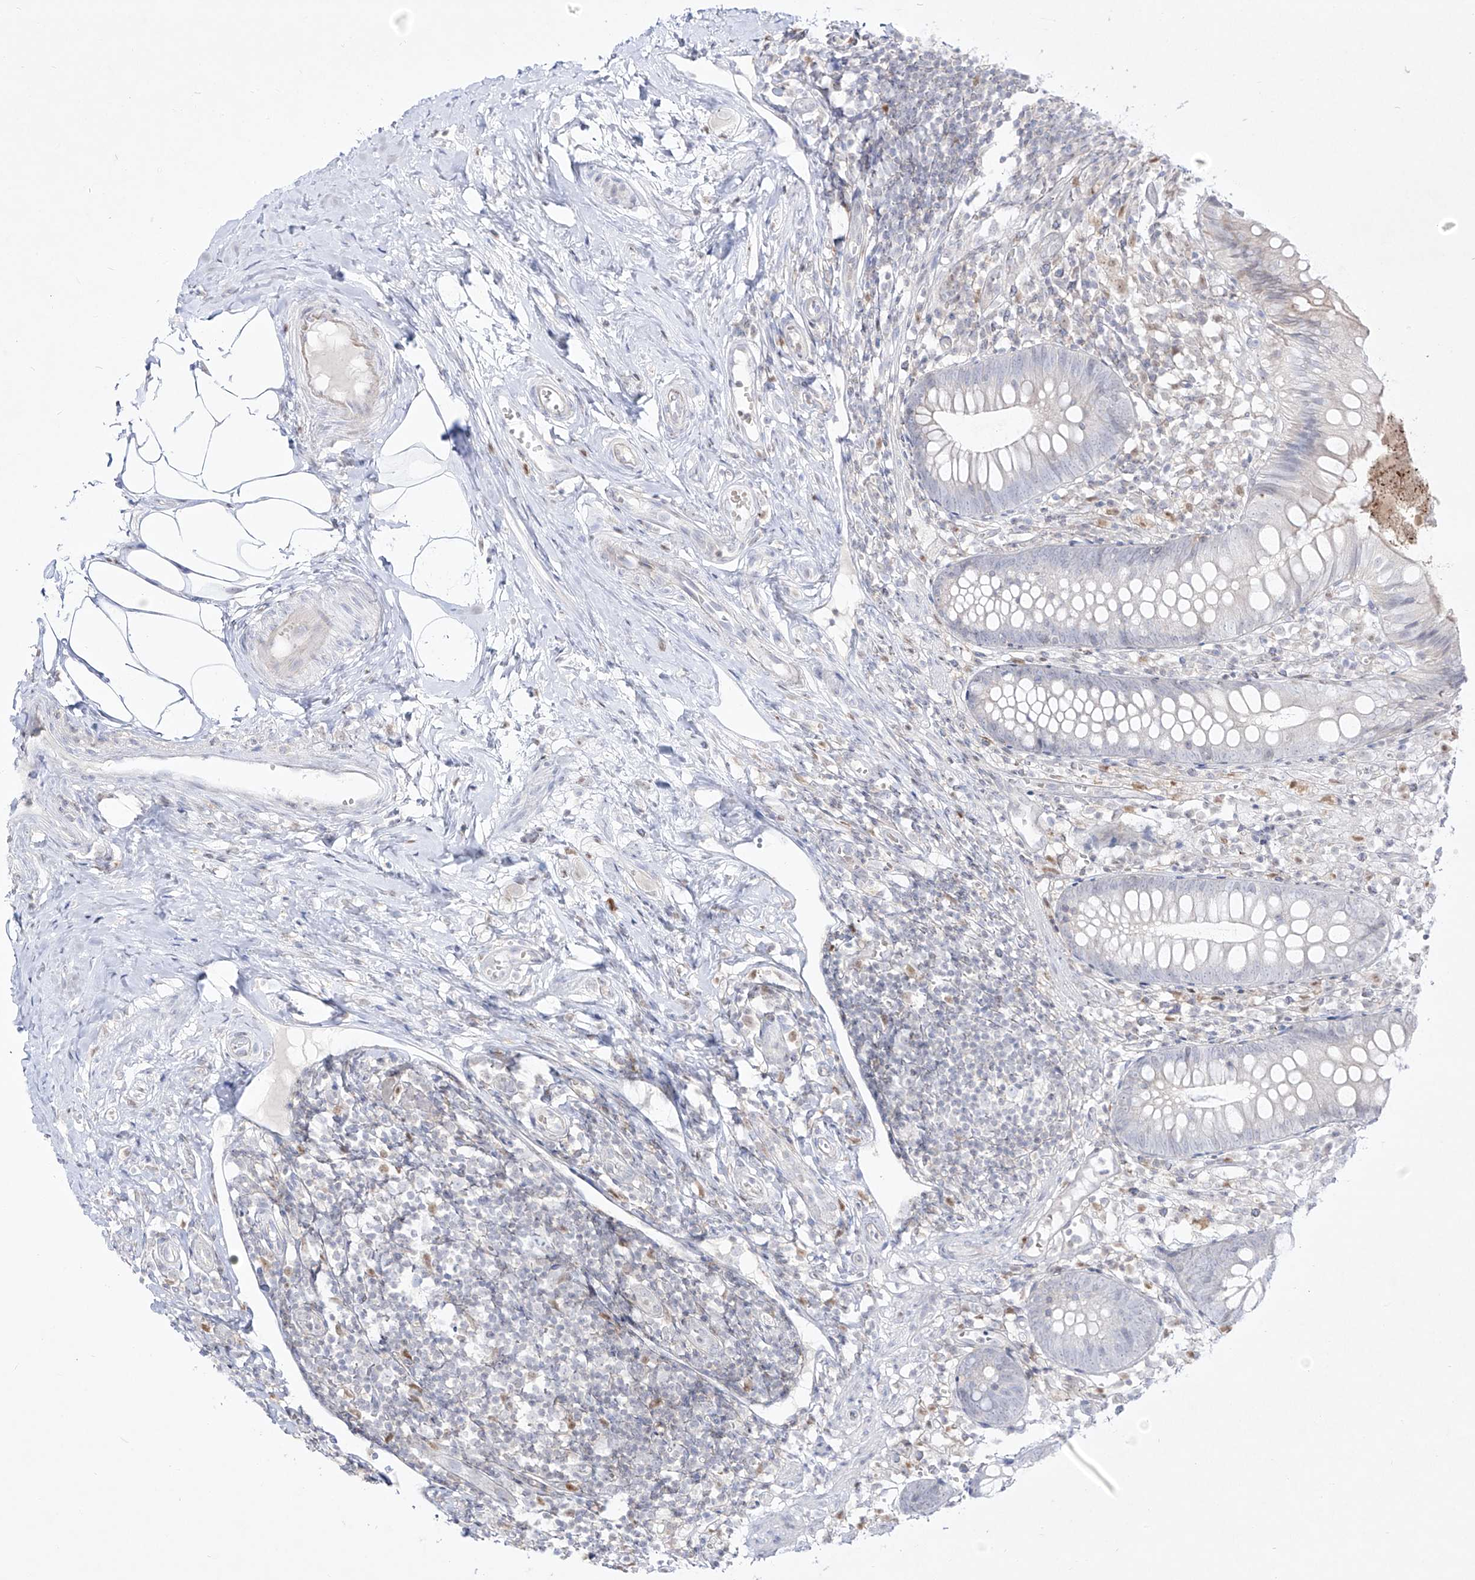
{"staining": {"intensity": "negative", "quantity": "none", "location": "none"}, "tissue": "appendix", "cell_type": "Glandular cells", "image_type": "normal", "snomed": [{"axis": "morphology", "description": "Normal tissue, NOS"}, {"axis": "topography", "description": "Appendix"}], "caption": "Immunohistochemistry of benign appendix demonstrates no positivity in glandular cells.", "gene": "DMKN", "patient": {"sex": "female", "age": 20}}